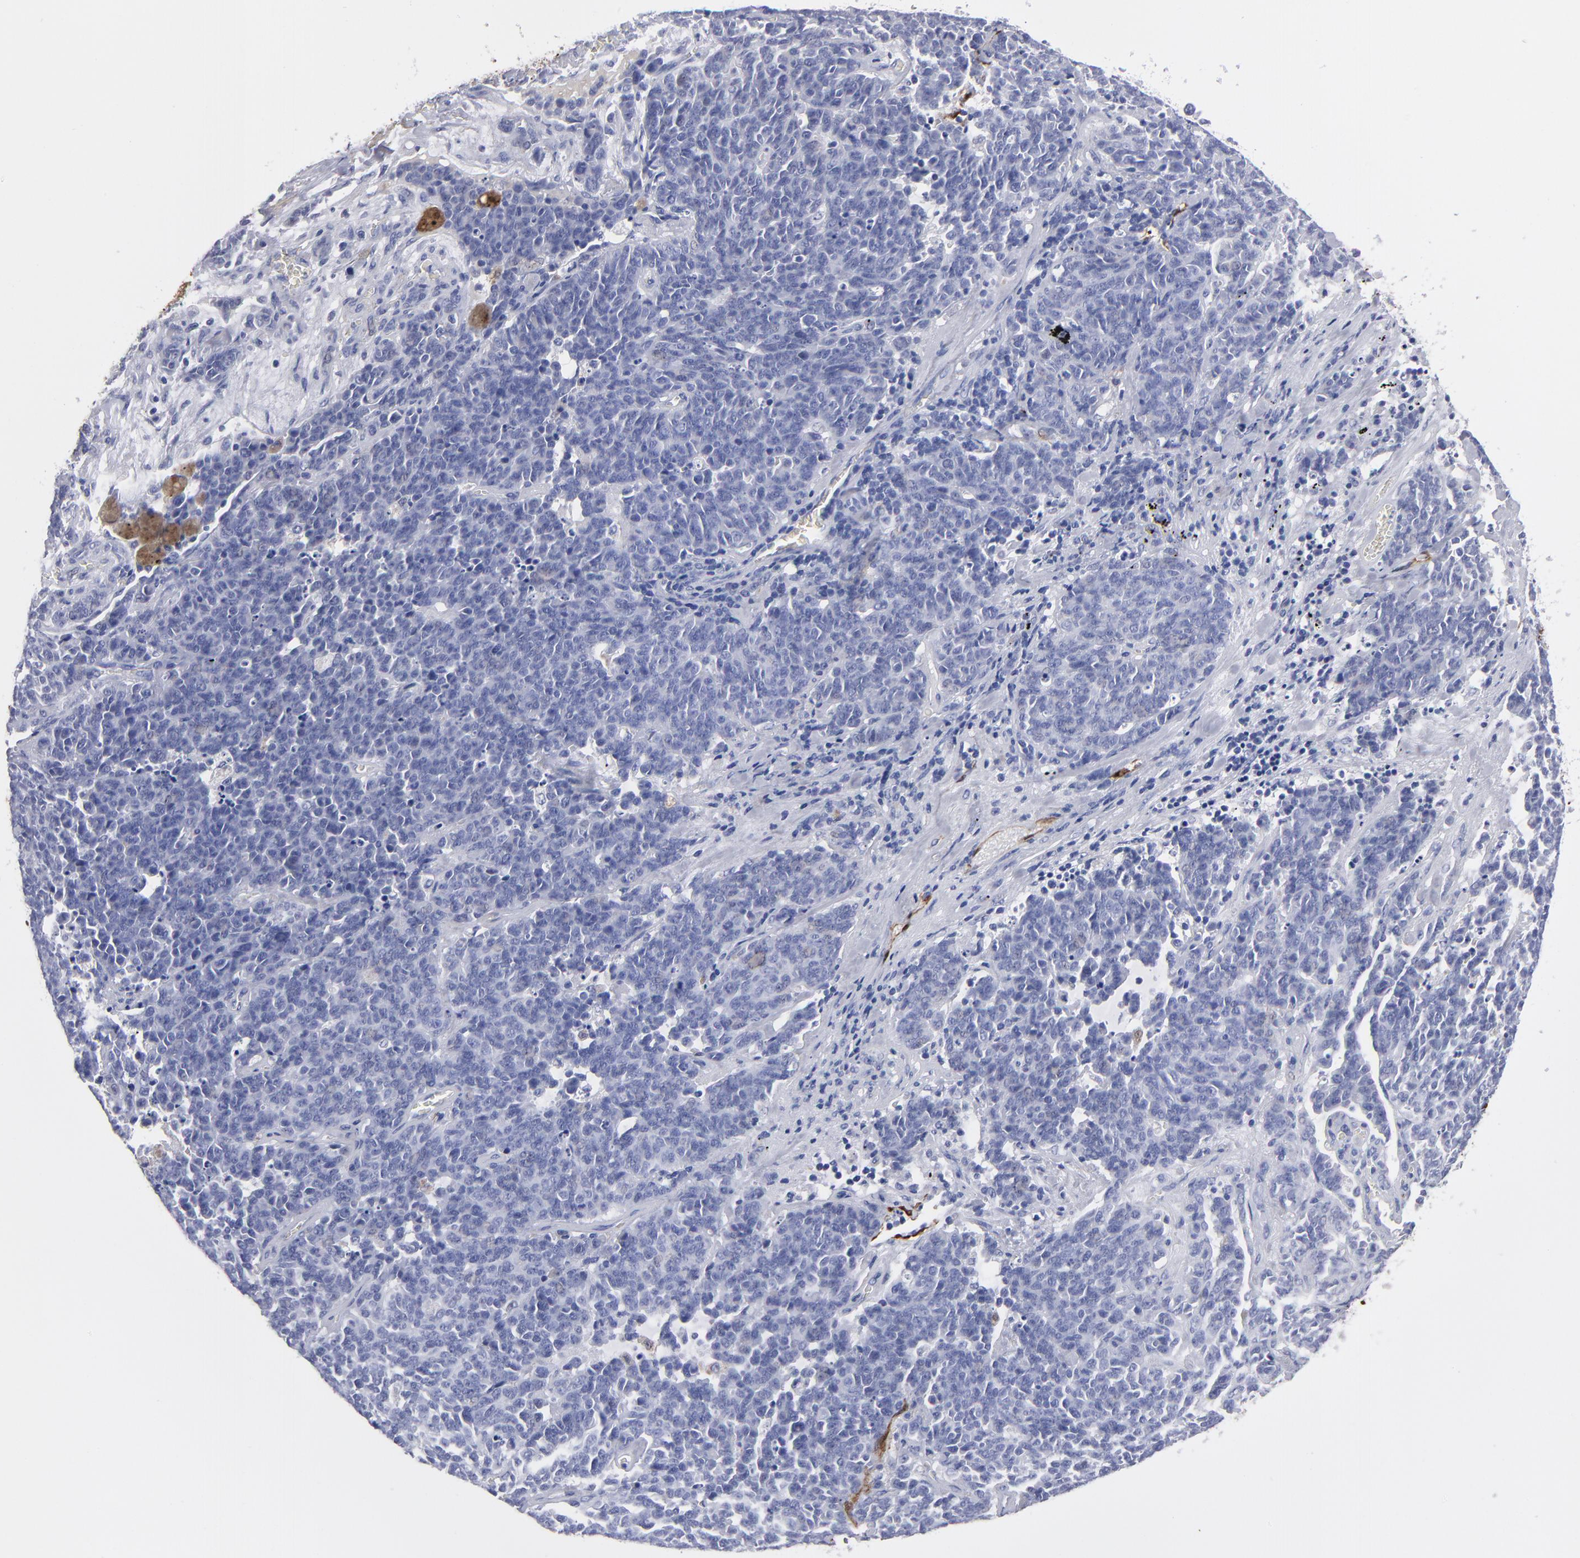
{"staining": {"intensity": "negative", "quantity": "none", "location": "none"}, "tissue": "lung cancer", "cell_type": "Tumor cells", "image_type": "cancer", "snomed": [{"axis": "morphology", "description": "Neoplasm, malignant, NOS"}, {"axis": "topography", "description": "Lung"}], "caption": "Immunohistochemistry (IHC) photomicrograph of human lung malignant neoplasm stained for a protein (brown), which displays no expression in tumor cells.", "gene": "FABP4", "patient": {"sex": "female", "age": 58}}